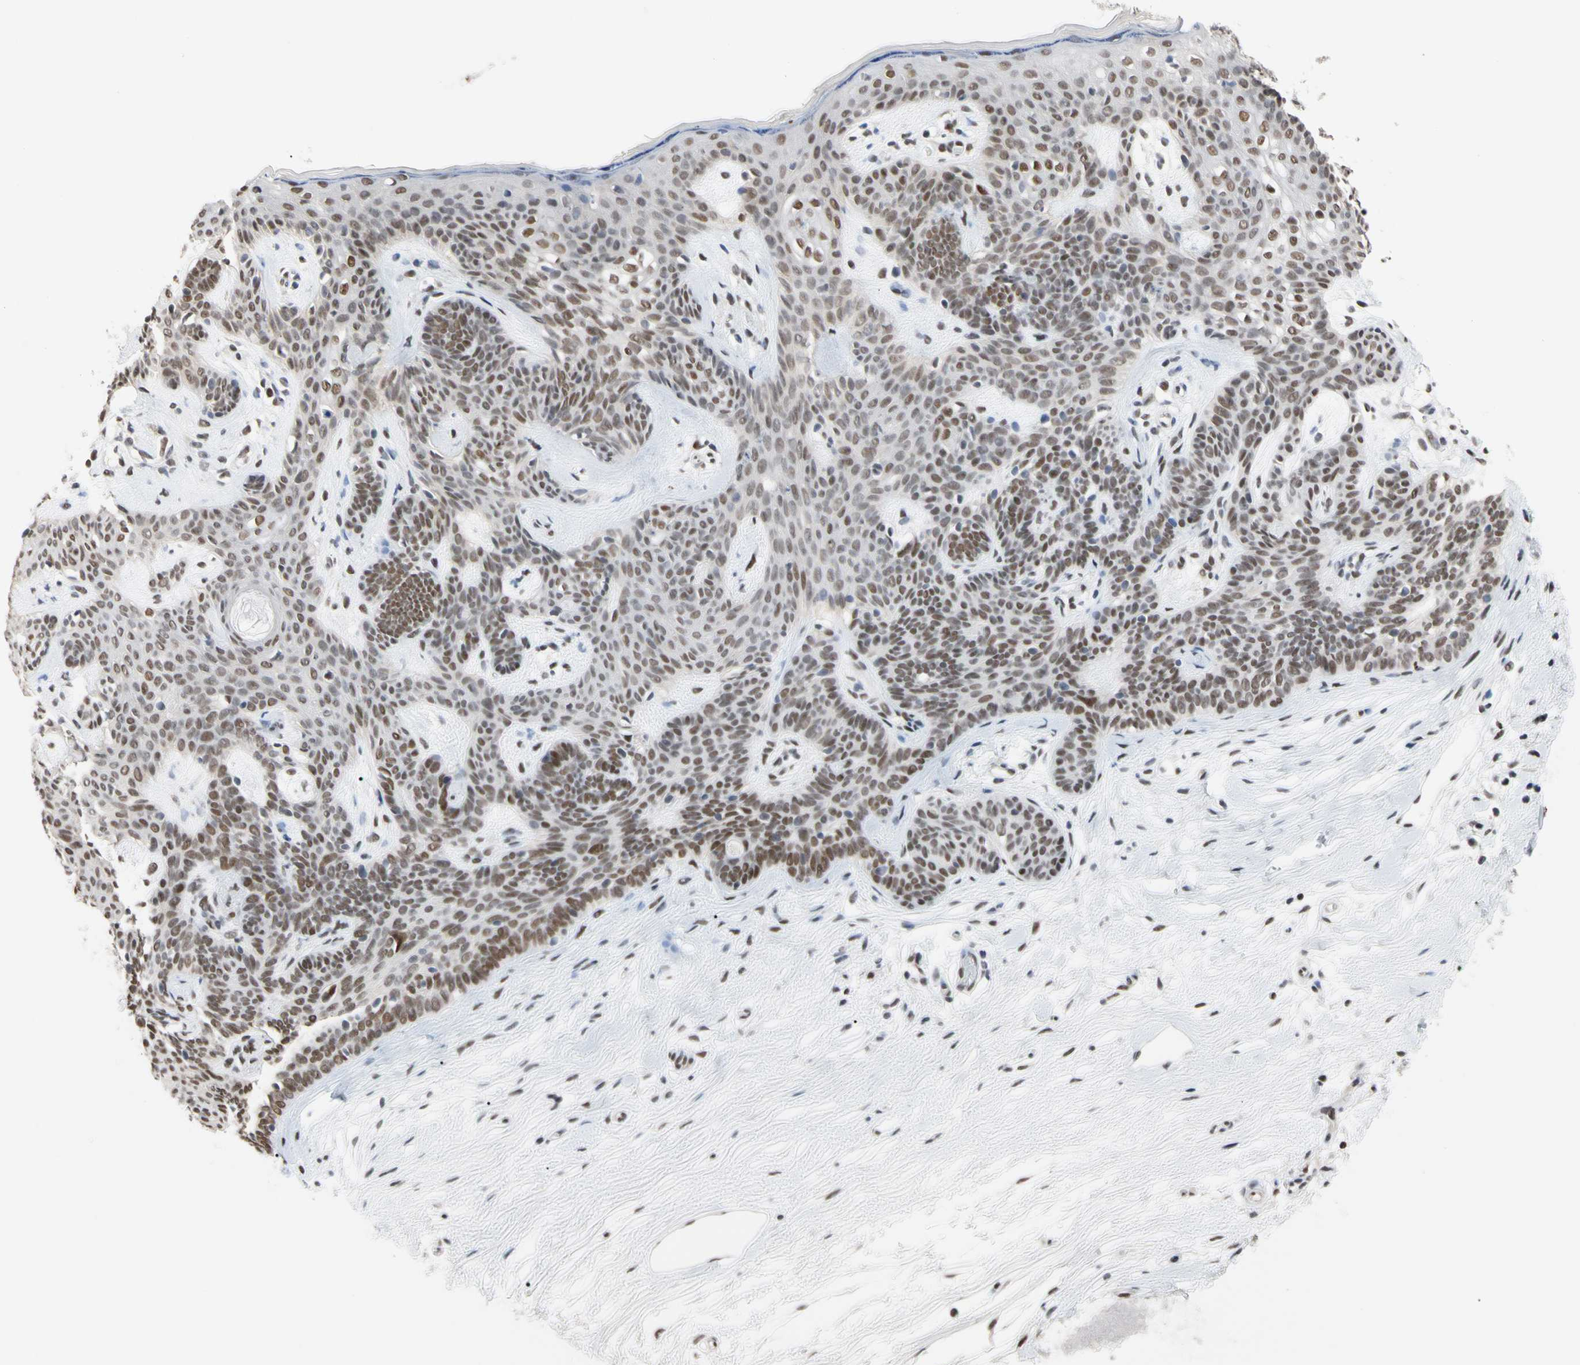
{"staining": {"intensity": "moderate", "quantity": ">75%", "location": "nuclear"}, "tissue": "skin cancer", "cell_type": "Tumor cells", "image_type": "cancer", "snomed": [{"axis": "morphology", "description": "Developmental malformation"}, {"axis": "morphology", "description": "Basal cell carcinoma"}, {"axis": "topography", "description": "Skin"}], "caption": "This micrograph shows immunohistochemistry staining of human skin cancer, with medium moderate nuclear positivity in about >75% of tumor cells.", "gene": "FAM98B", "patient": {"sex": "female", "age": 62}}